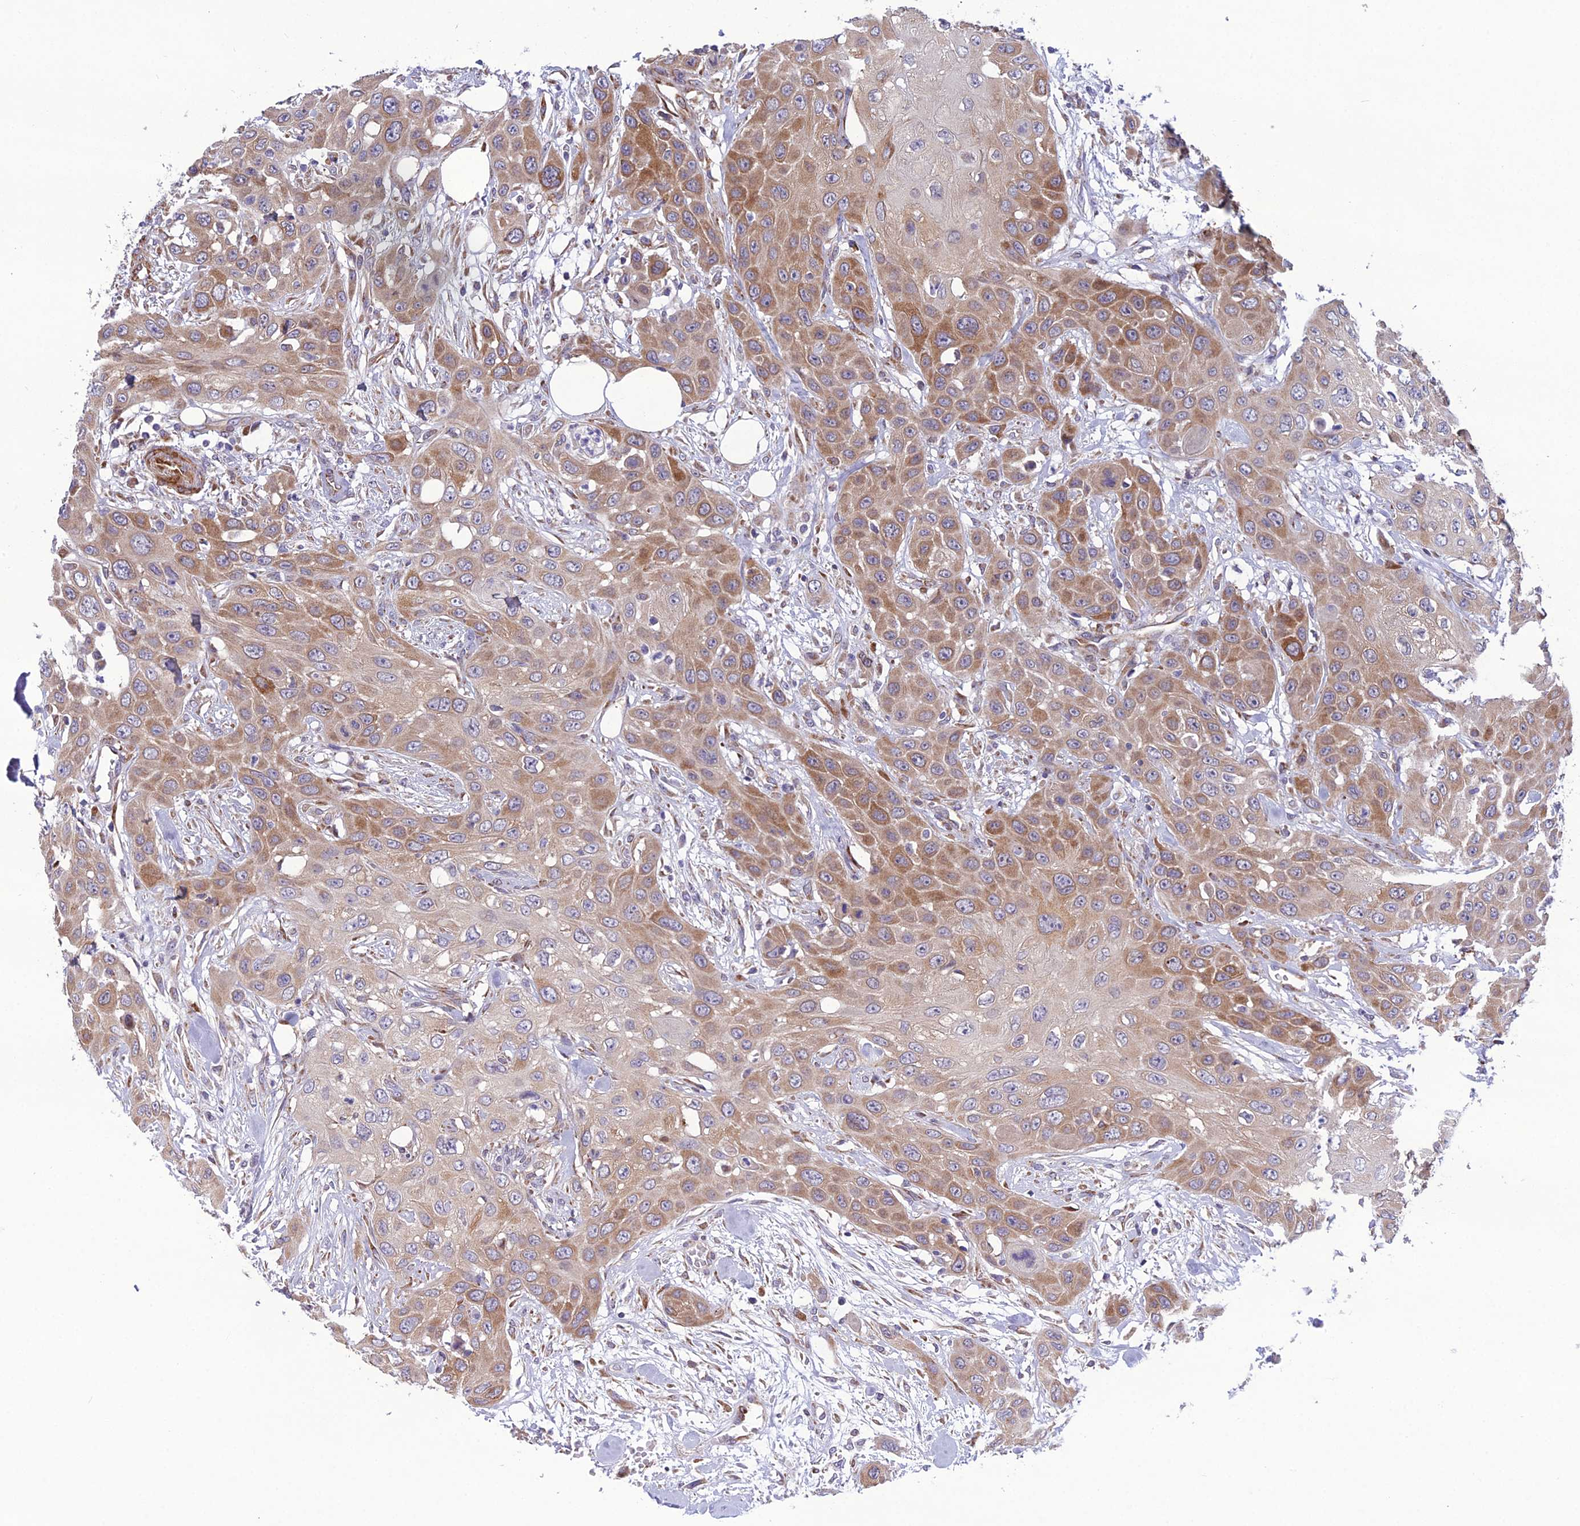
{"staining": {"intensity": "moderate", "quantity": ">75%", "location": "cytoplasmic/membranous"}, "tissue": "head and neck cancer", "cell_type": "Tumor cells", "image_type": "cancer", "snomed": [{"axis": "morphology", "description": "Squamous cell carcinoma, NOS"}, {"axis": "topography", "description": "Head-Neck"}], "caption": "Head and neck cancer stained with a brown dye displays moderate cytoplasmic/membranous positive expression in about >75% of tumor cells.", "gene": "NODAL", "patient": {"sex": "male", "age": 81}}